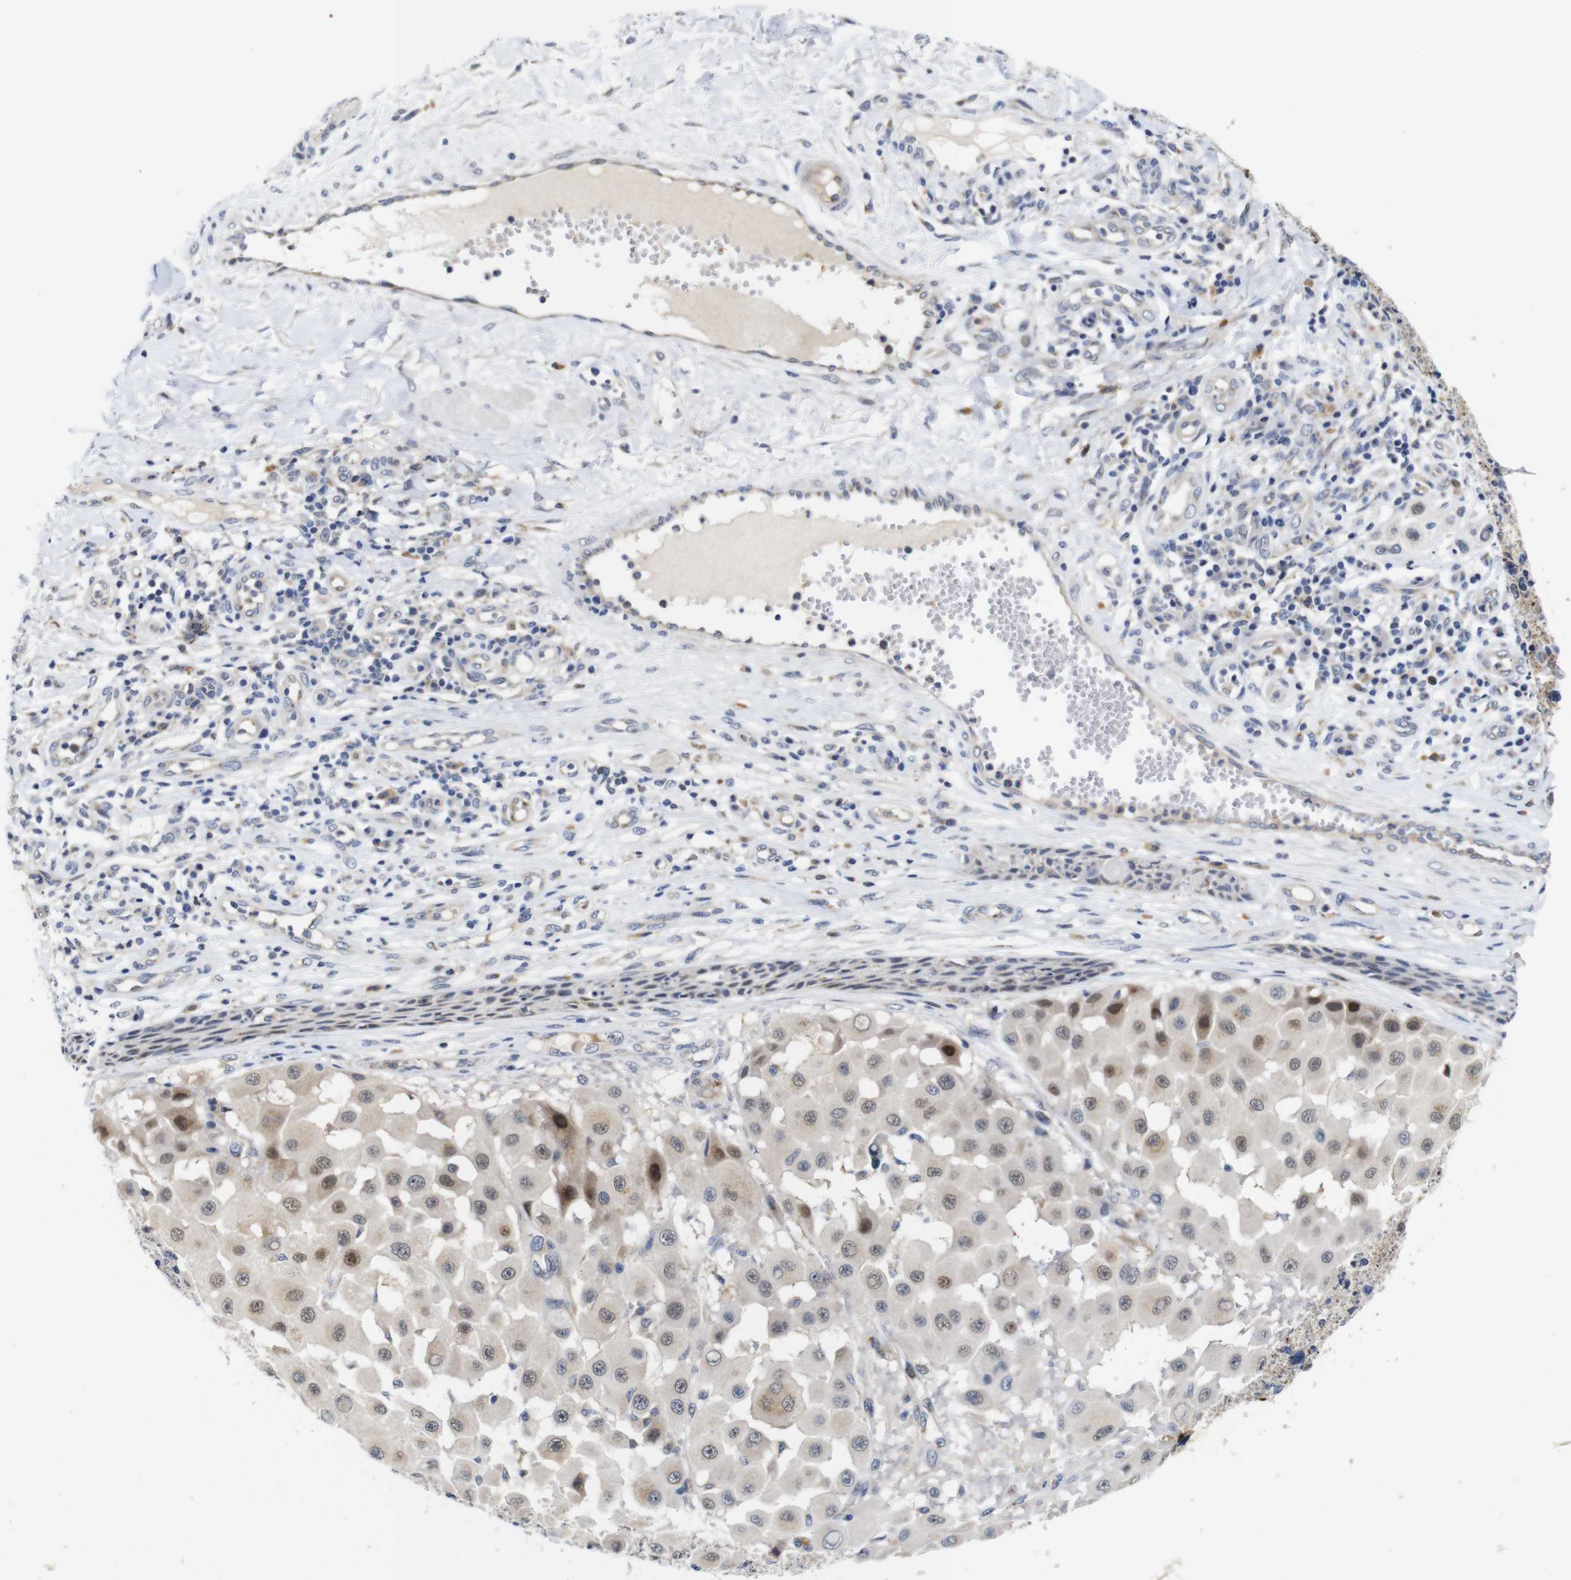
{"staining": {"intensity": "strong", "quantity": "<25%", "location": "nuclear"}, "tissue": "melanoma", "cell_type": "Tumor cells", "image_type": "cancer", "snomed": [{"axis": "morphology", "description": "Malignant melanoma, NOS"}, {"axis": "topography", "description": "Skin"}], "caption": "Malignant melanoma was stained to show a protein in brown. There is medium levels of strong nuclear positivity in approximately <25% of tumor cells.", "gene": "FURIN", "patient": {"sex": "female", "age": 81}}